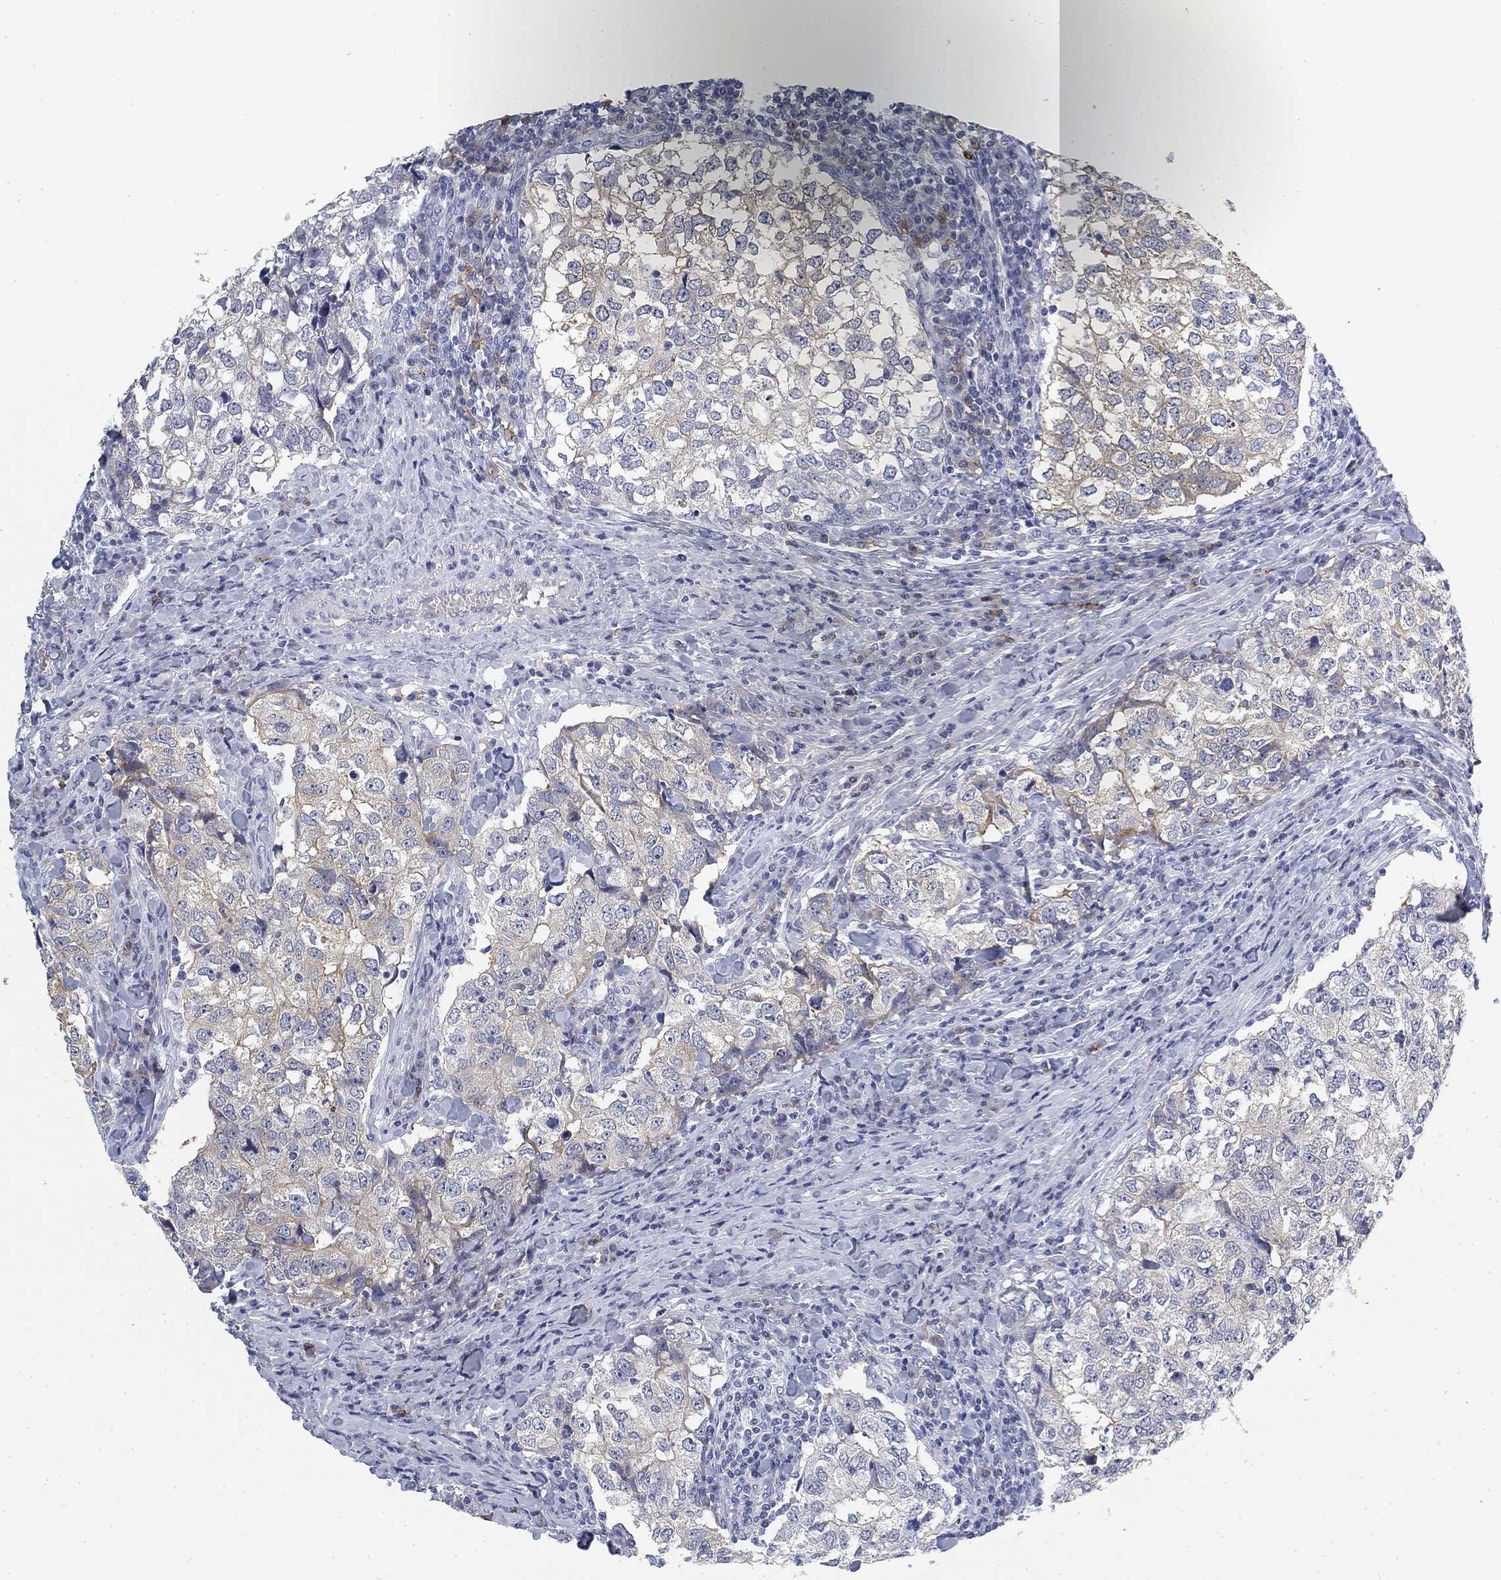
{"staining": {"intensity": "moderate", "quantity": "<25%", "location": "cytoplasmic/membranous"}, "tissue": "breast cancer", "cell_type": "Tumor cells", "image_type": "cancer", "snomed": [{"axis": "morphology", "description": "Duct carcinoma"}, {"axis": "topography", "description": "Breast"}], "caption": "There is low levels of moderate cytoplasmic/membranous positivity in tumor cells of invasive ductal carcinoma (breast), as demonstrated by immunohistochemical staining (brown color).", "gene": "SLC2A5", "patient": {"sex": "female", "age": 30}}